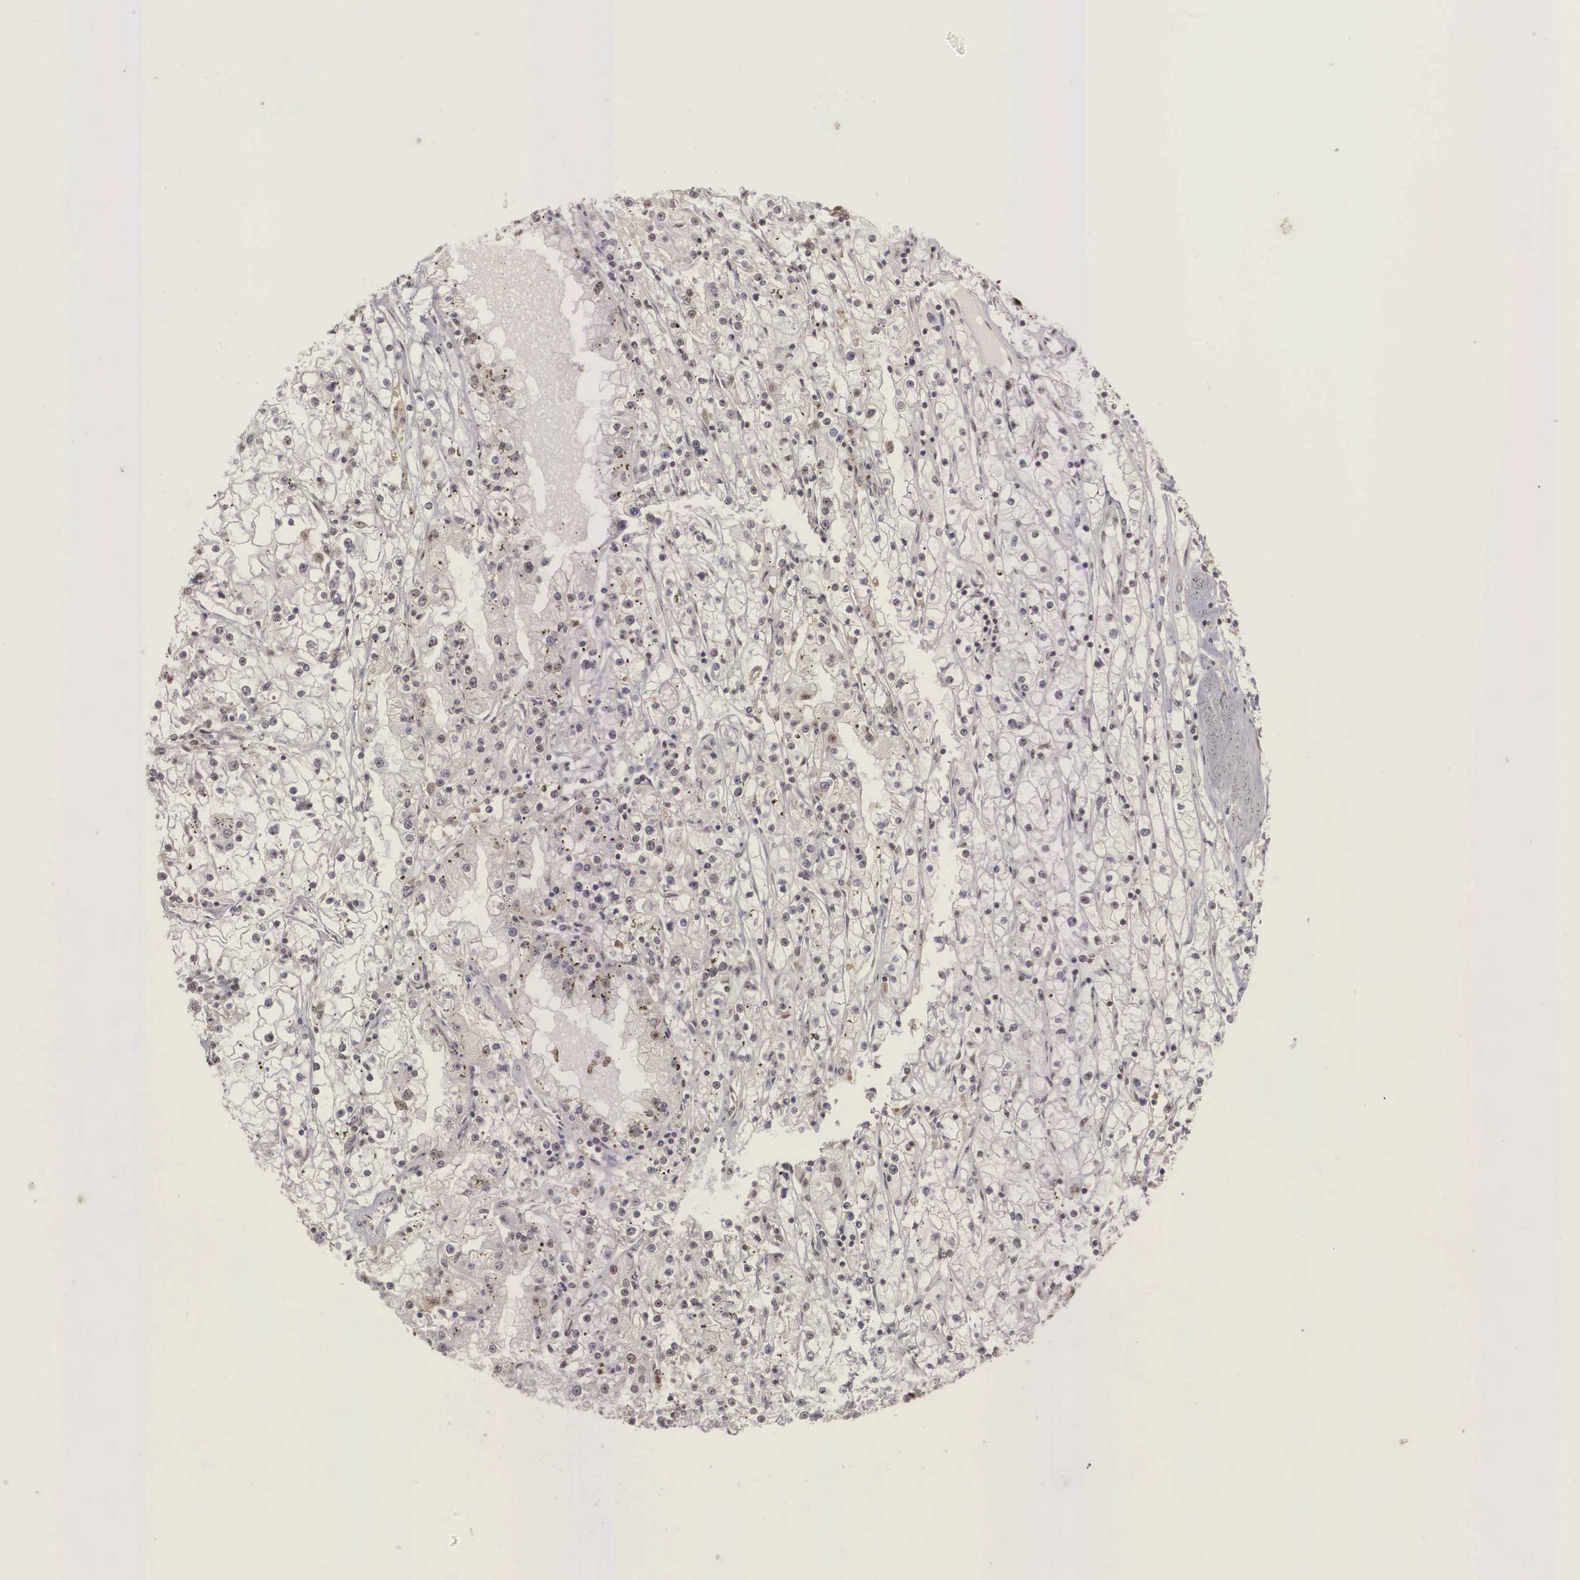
{"staining": {"intensity": "moderate", "quantity": ">75%", "location": "nuclear"}, "tissue": "renal cancer", "cell_type": "Tumor cells", "image_type": "cancer", "snomed": [{"axis": "morphology", "description": "Adenocarcinoma, NOS"}, {"axis": "topography", "description": "Kidney"}], "caption": "DAB (3,3'-diaminobenzidine) immunohistochemical staining of human renal cancer (adenocarcinoma) demonstrates moderate nuclear protein positivity in about >75% of tumor cells.", "gene": "POLR2F", "patient": {"sex": "male", "age": 56}}